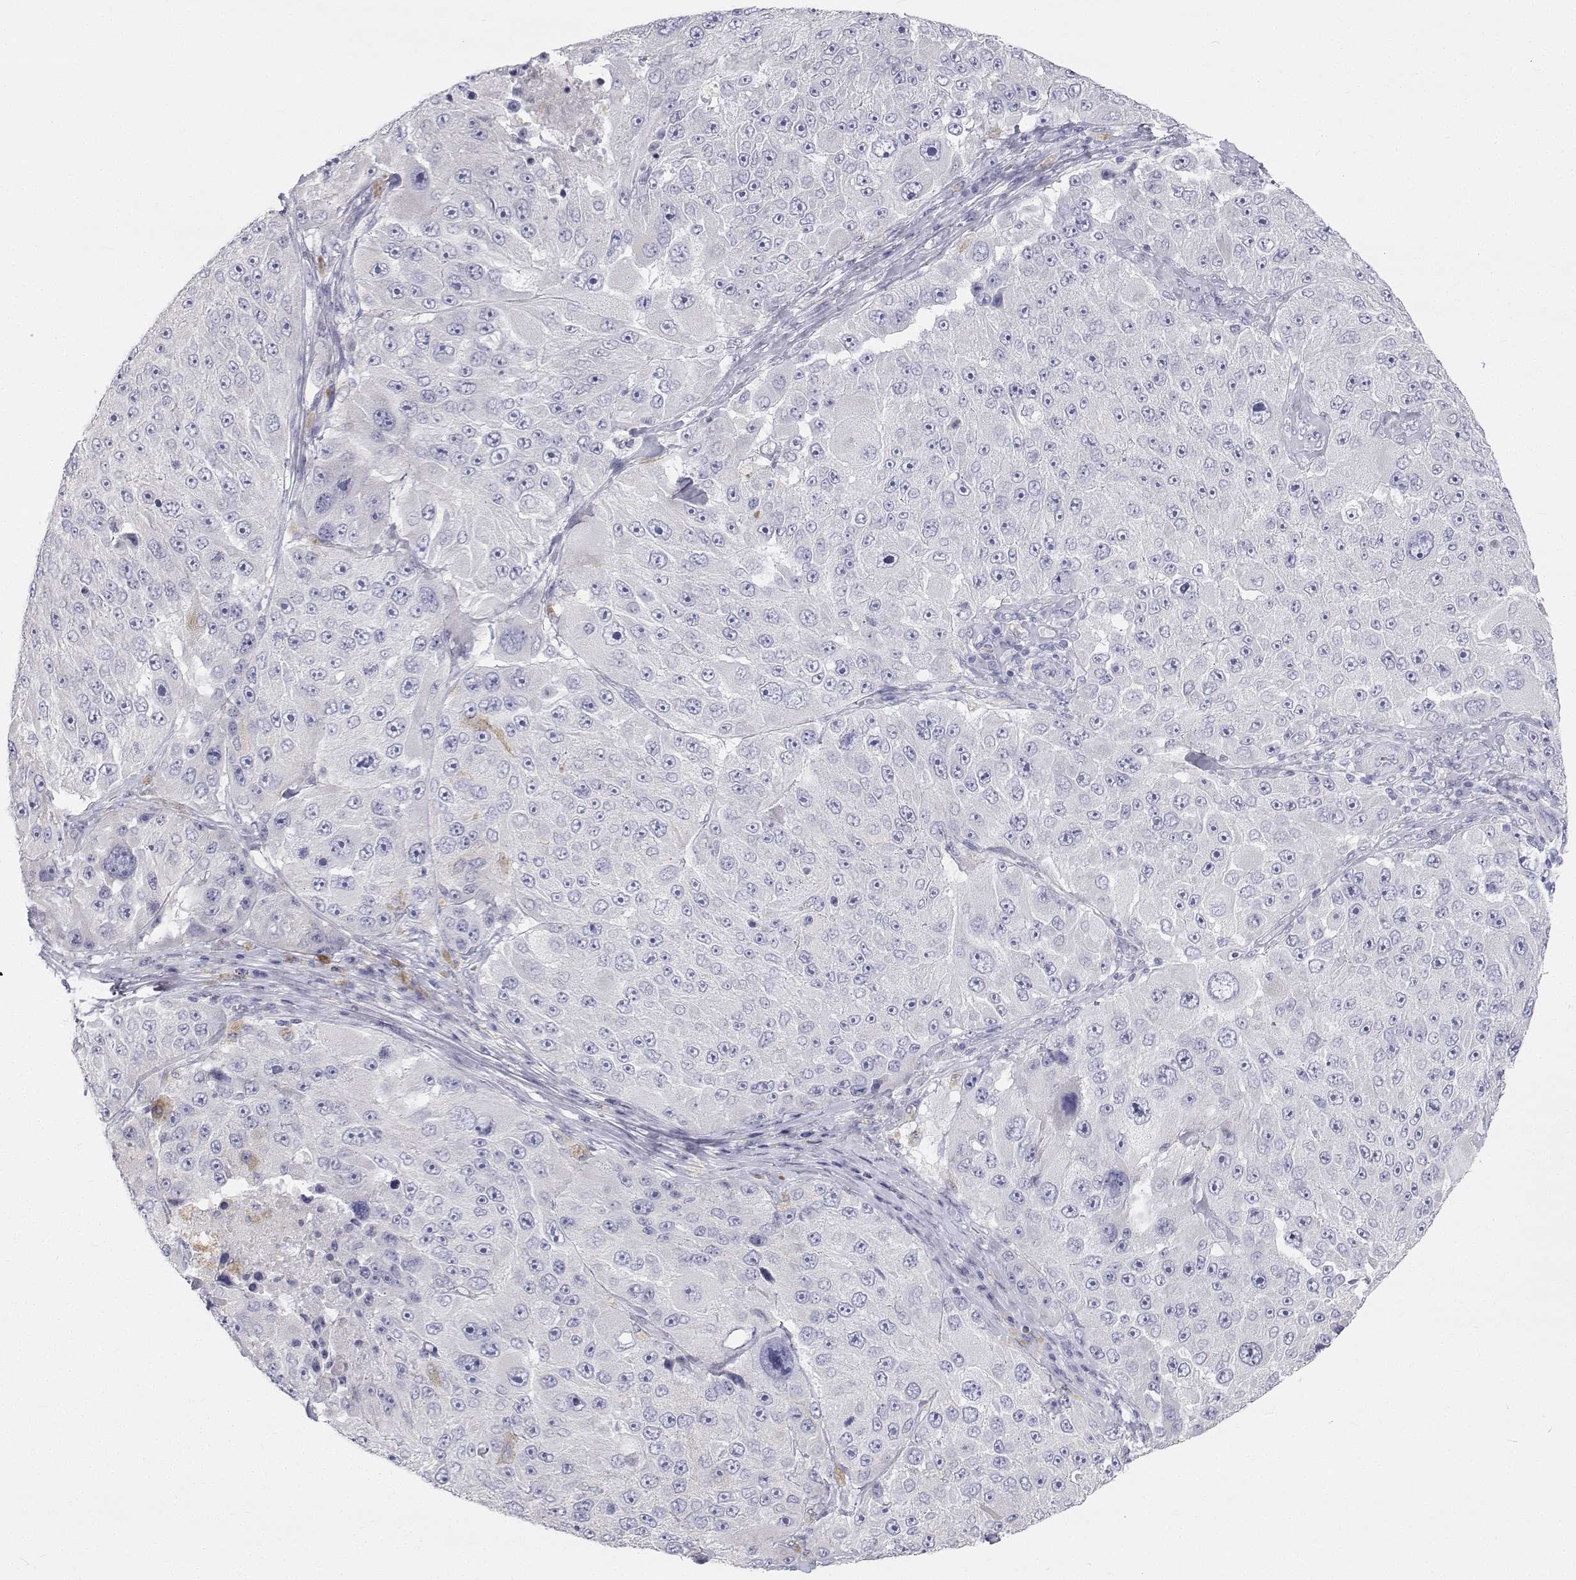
{"staining": {"intensity": "negative", "quantity": "none", "location": "none"}, "tissue": "melanoma", "cell_type": "Tumor cells", "image_type": "cancer", "snomed": [{"axis": "morphology", "description": "Malignant melanoma, Metastatic site"}, {"axis": "topography", "description": "Lymph node"}], "caption": "This histopathology image is of malignant melanoma (metastatic site) stained with immunohistochemistry to label a protein in brown with the nuclei are counter-stained blue. There is no staining in tumor cells.", "gene": "TTN", "patient": {"sex": "male", "age": 62}}